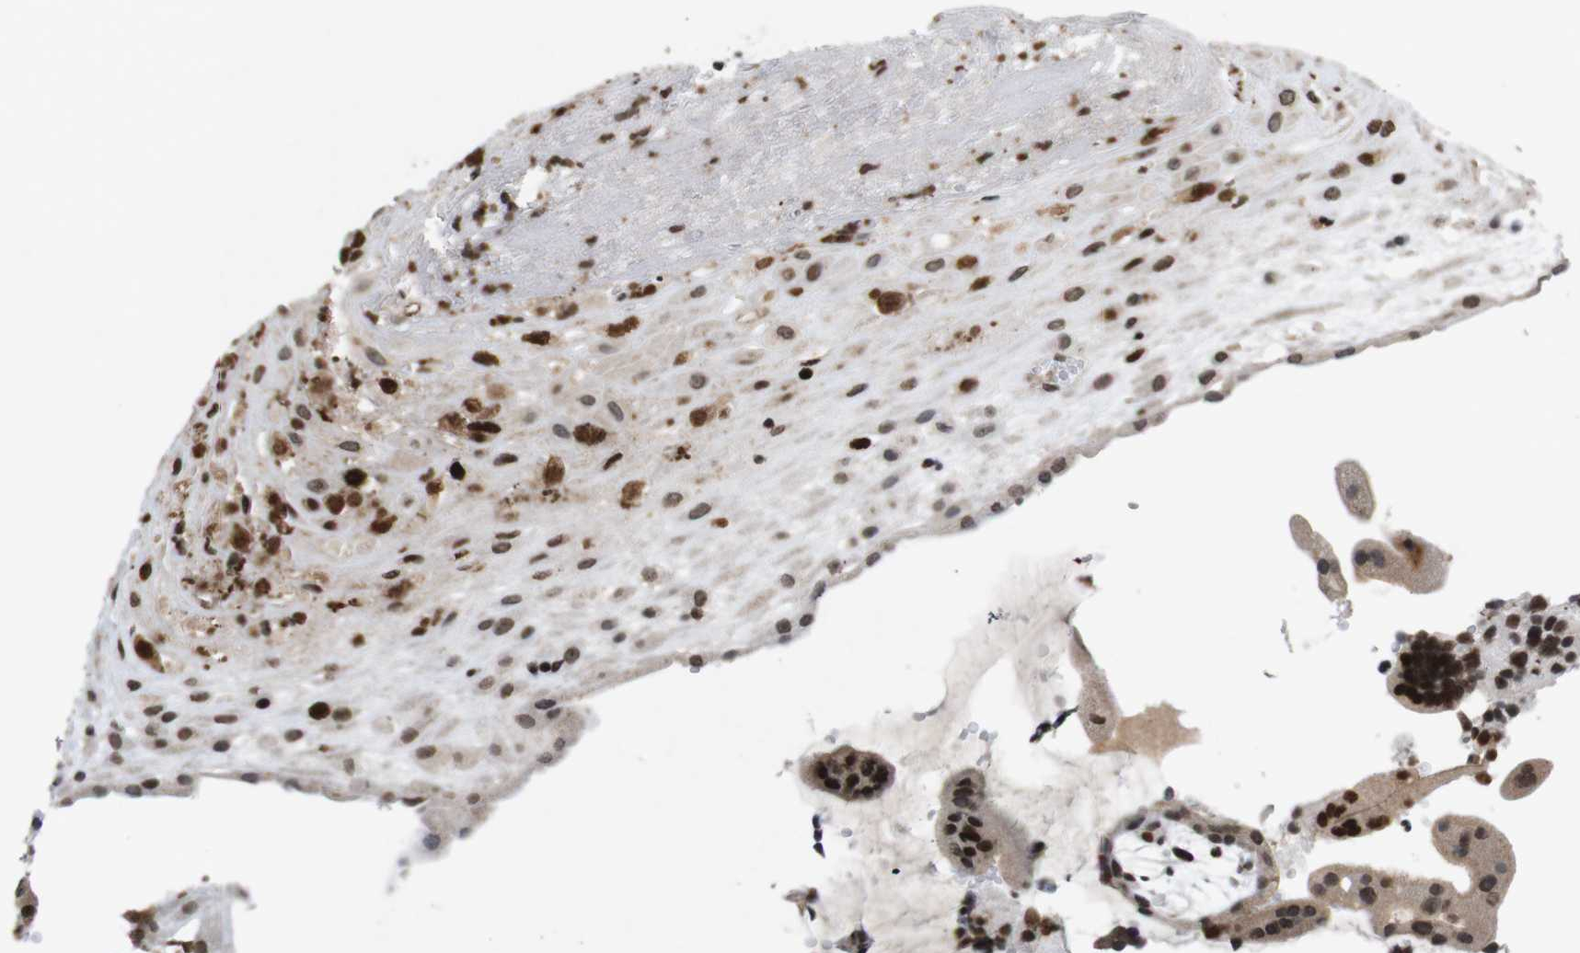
{"staining": {"intensity": "weak", "quantity": ">75%", "location": "nuclear"}, "tissue": "placenta", "cell_type": "Decidual cells", "image_type": "normal", "snomed": [{"axis": "morphology", "description": "Normal tissue, NOS"}, {"axis": "topography", "description": "Placenta"}], "caption": "Immunohistochemical staining of benign placenta displays >75% levels of weak nuclear protein staining in approximately >75% of decidual cells. Nuclei are stained in blue.", "gene": "MAGEH1", "patient": {"sex": "female", "age": 18}}